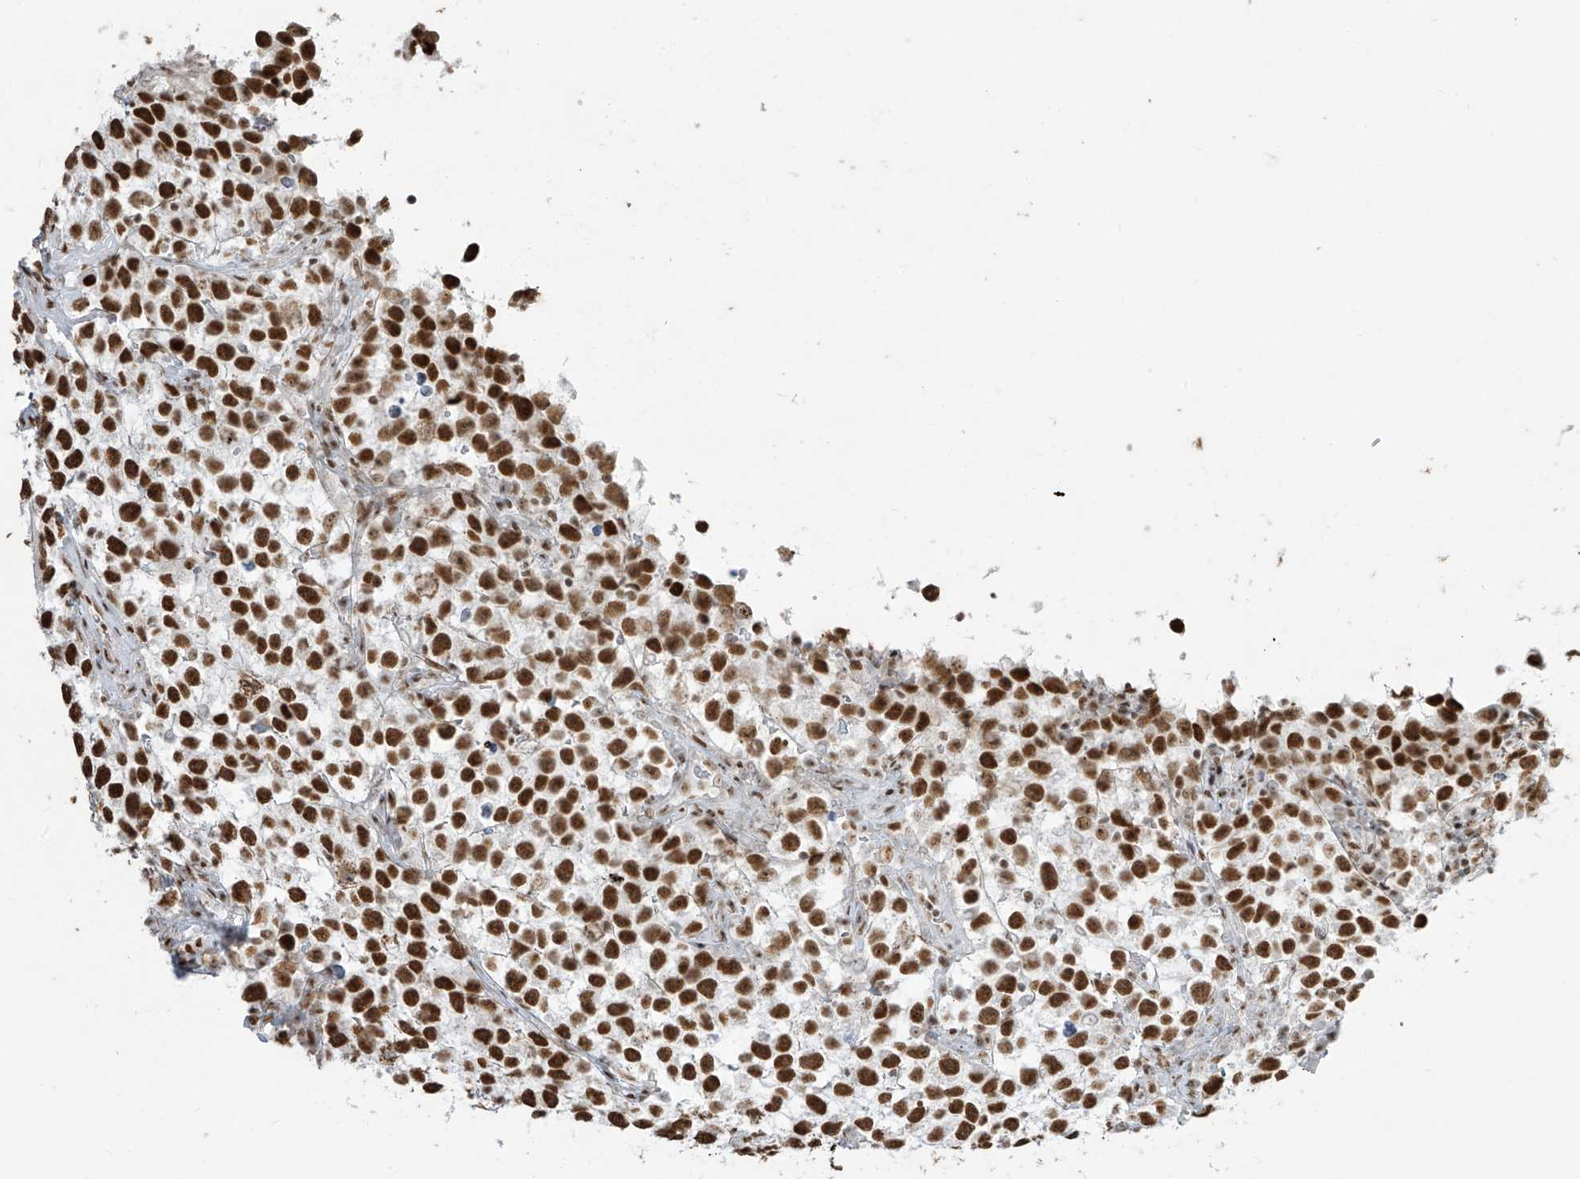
{"staining": {"intensity": "strong", "quantity": ">75%", "location": "nuclear"}, "tissue": "testis cancer", "cell_type": "Tumor cells", "image_type": "cancer", "snomed": [{"axis": "morphology", "description": "Seminoma, NOS"}, {"axis": "topography", "description": "Testis"}], "caption": "A high-resolution image shows immunohistochemistry staining of testis cancer (seminoma), which exhibits strong nuclear positivity in about >75% of tumor cells.", "gene": "MS4A6A", "patient": {"sex": "male", "age": 22}}